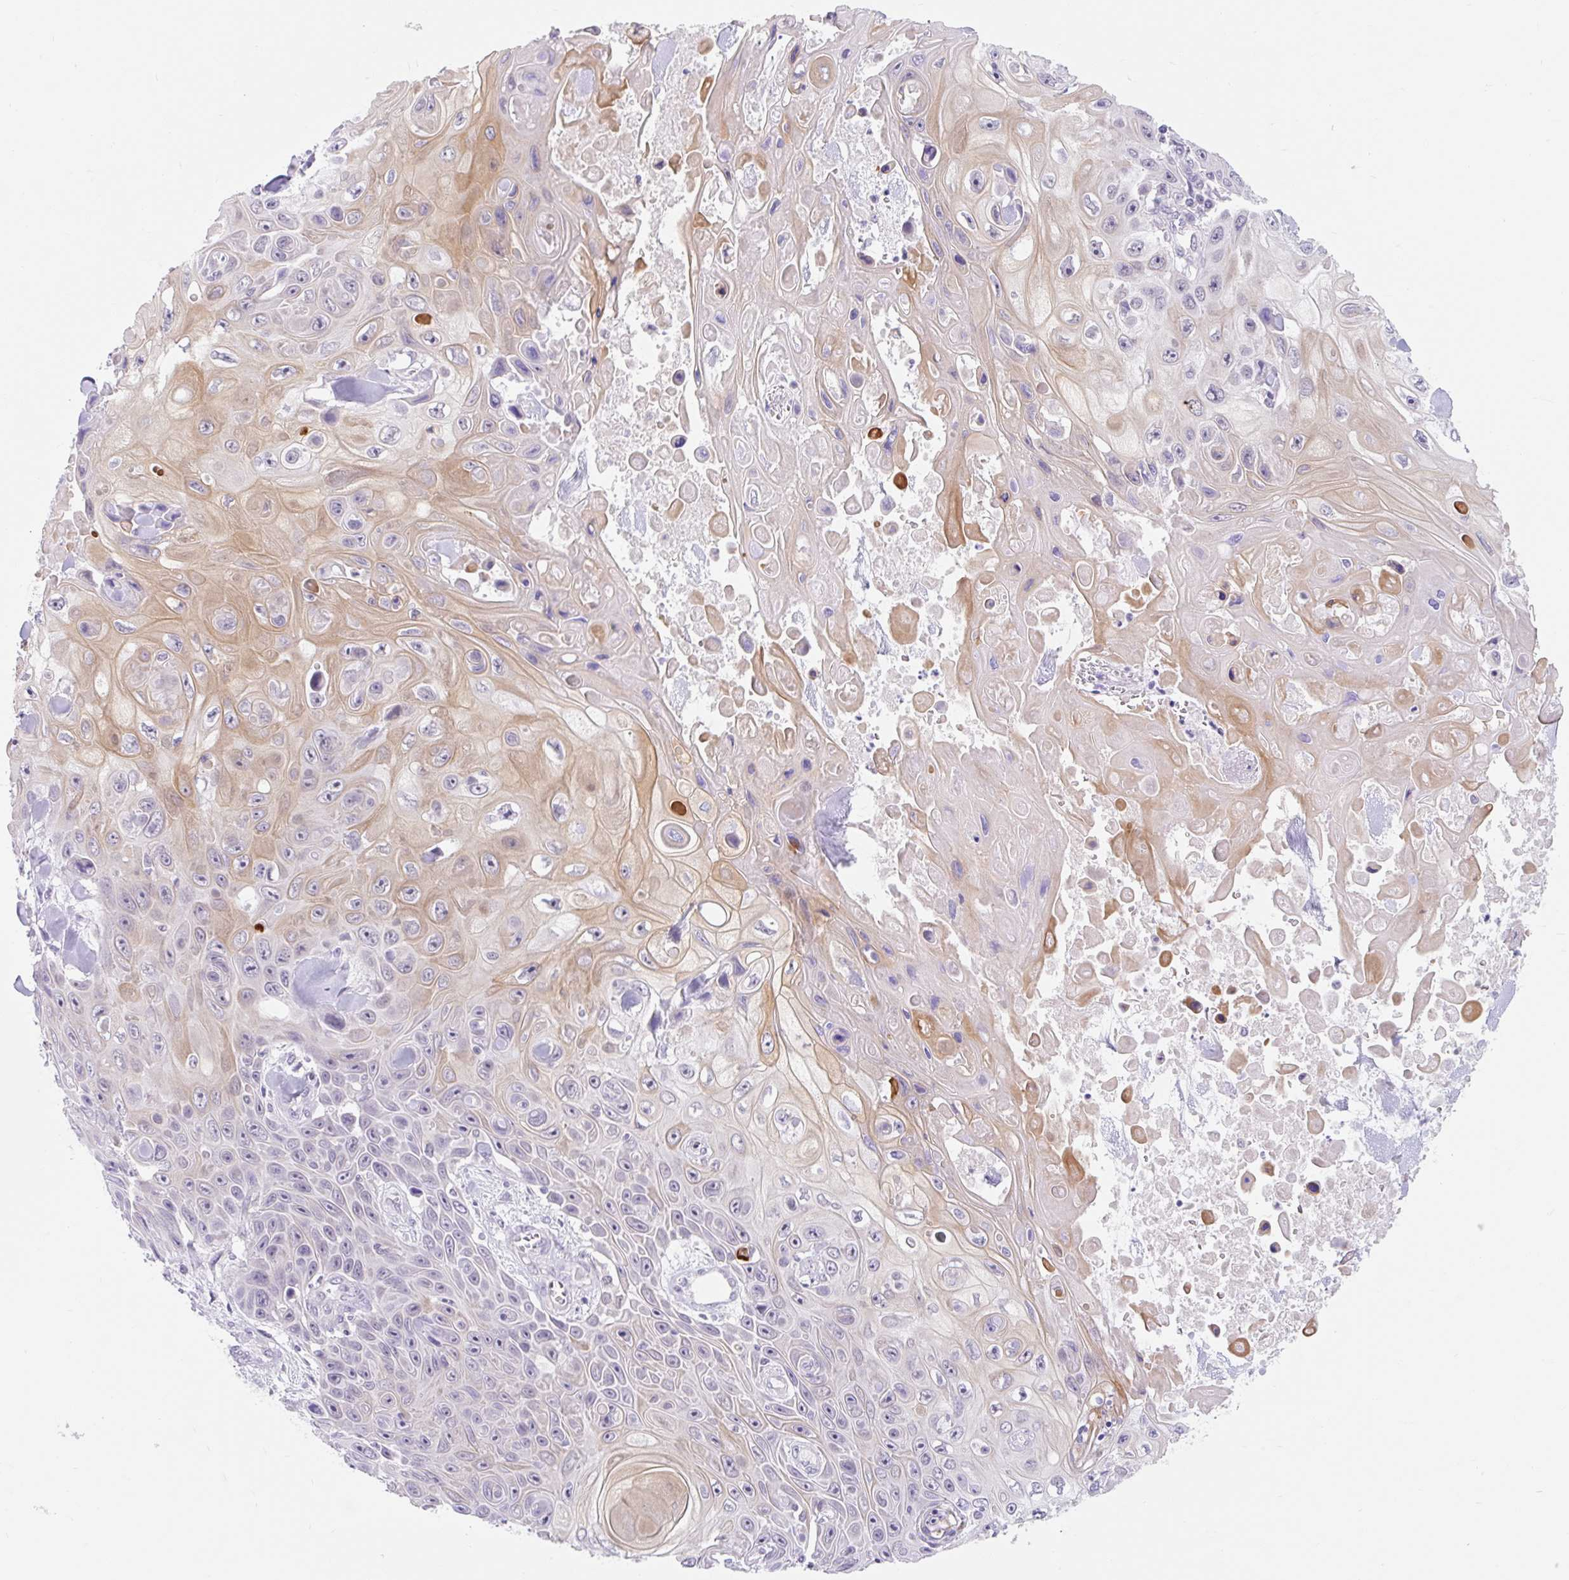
{"staining": {"intensity": "moderate", "quantity": "<25%", "location": "cytoplasmic/membranous"}, "tissue": "skin cancer", "cell_type": "Tumor cells", "image_type": "cancer", "snomed": [{"axis": "morphology", "description": "Squamous cell carcinoma, NOS"}, {"axis": "topography", "description": "Skin"}], "caption": "A micrograph showing moderate cytoplasmic/membranous staining in about <25% of tumor cells in skin cancer (squamous cell carcinoma), as visualized by brown immunohistochemical staining.", "gene": "ITPK1", "patient": {"sex": "male", "age": 82}}